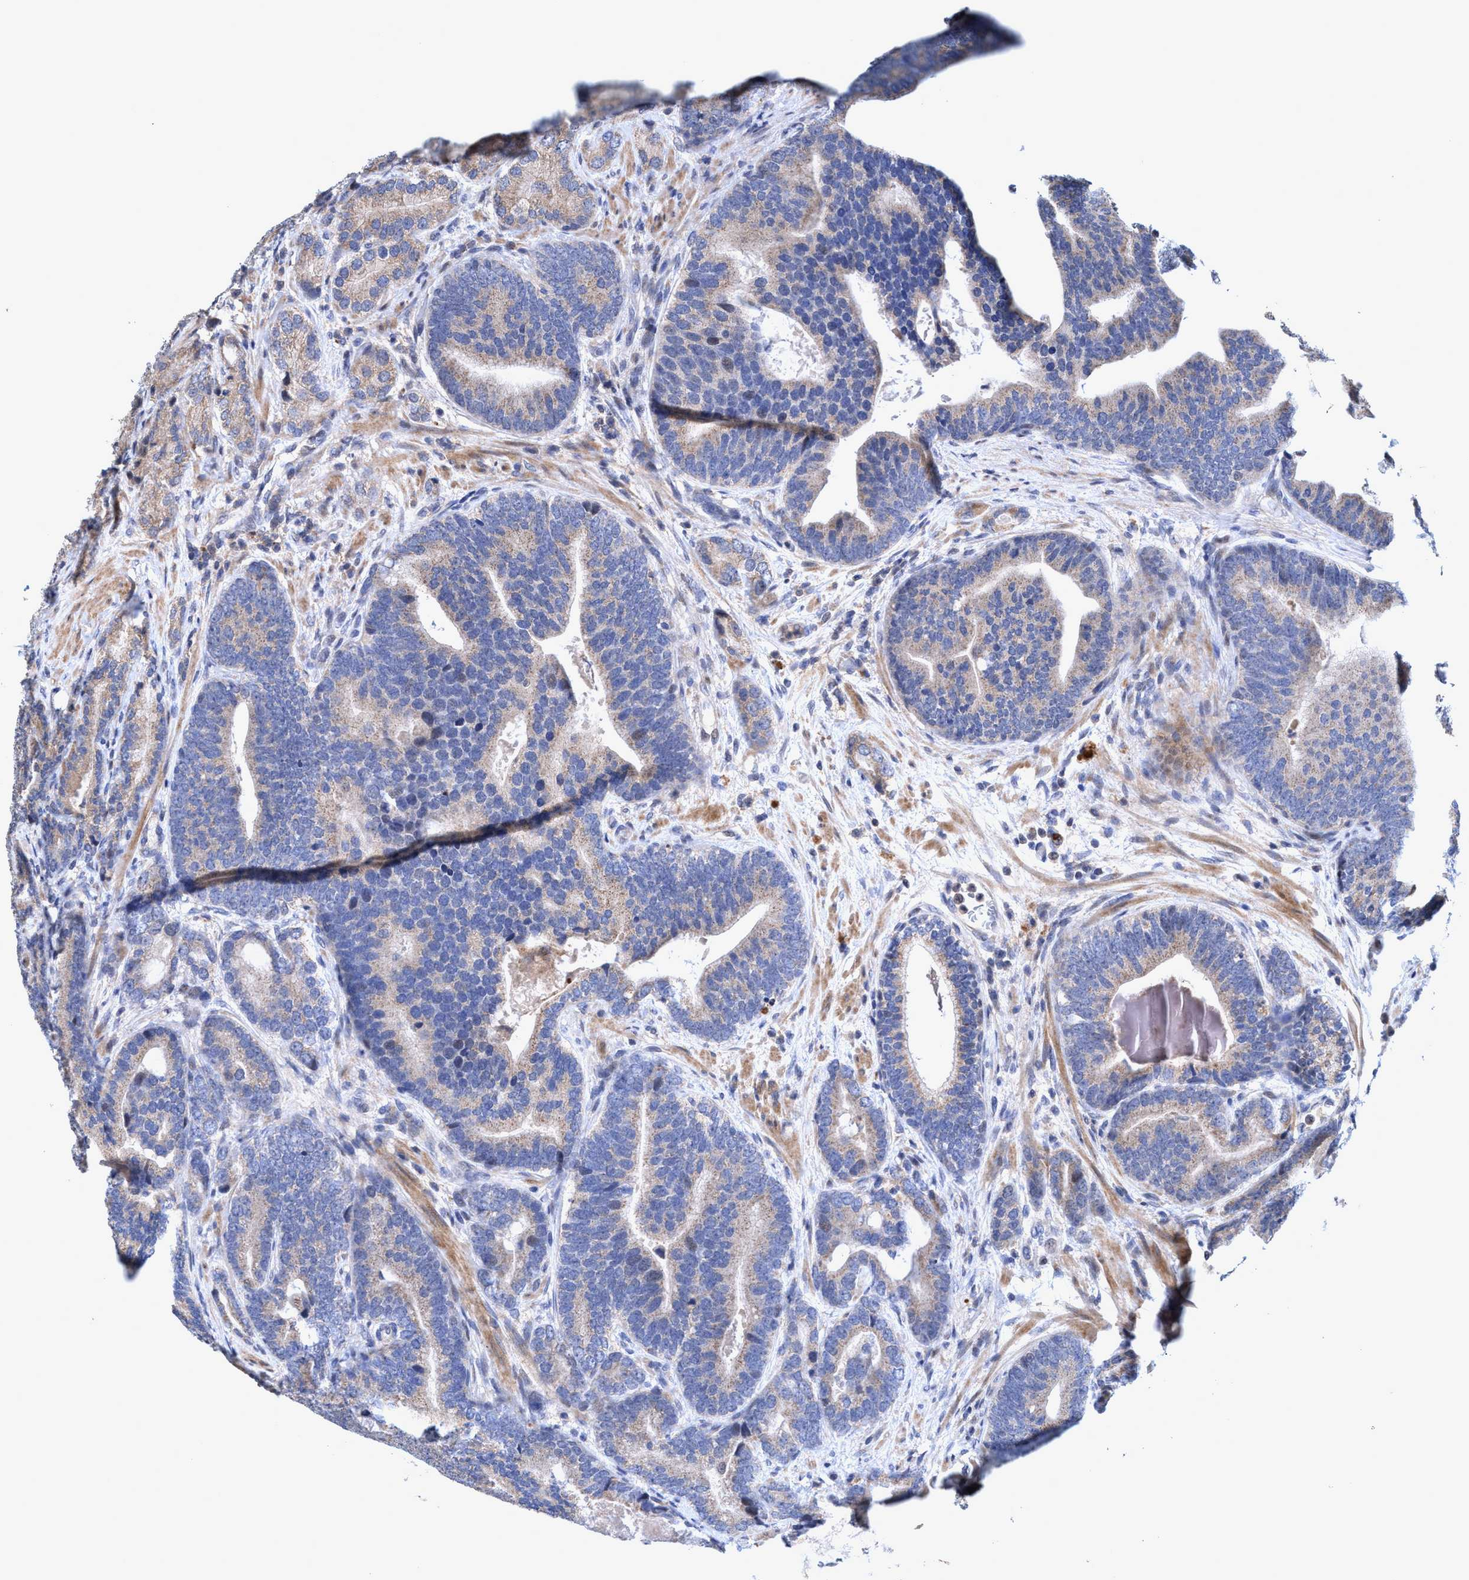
{"staining": {"intensity": "weak", "quantity": "25%-75%", "location": "cytoplasmic/membranous"}, "tissue": "prostate cancer", "cell_type": "Tumor cells", "image_type": "cancer", "snomed": [{"axis": "morphology", "description": "Adenocarcinoma, High grade"}, {"axis": "topography", "description": "Prostate"}], "caption": "A low amount of weak cytoplasmic/membranous staining is seen in about 25%-75% of tumor cells in prostate cancer tissue.", "gene": "ZNF677", "patient": {"sex": "male", "age": 55}}